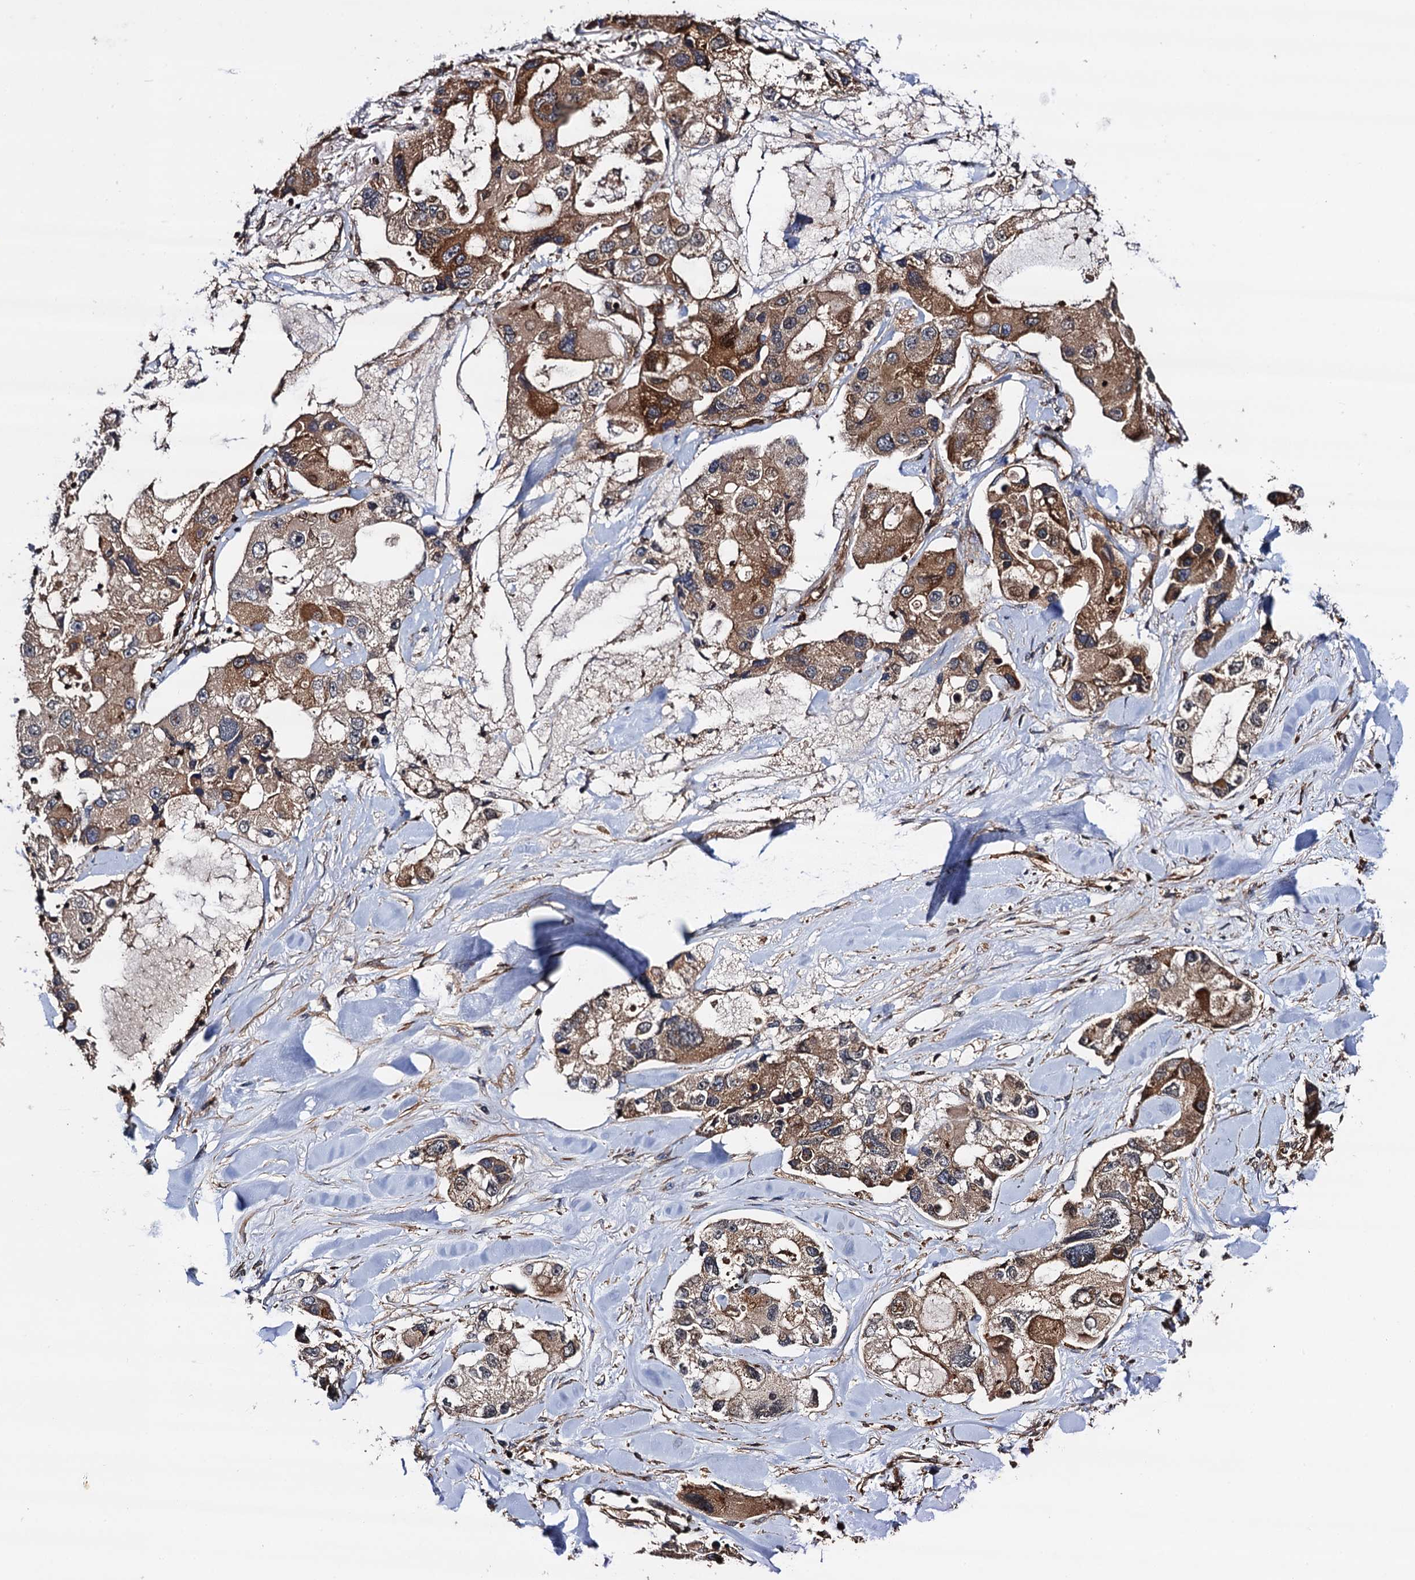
{"staining": {"intensity": "moderate", "quantity": ">75%", "location": "cytoplasmic/membranous"}, "tissue": "lung cancer", "cell_type": "Tumor cells", "image_type": "cancer", "snomed": [{"axis": "morphology", "description": "Adenocarcinoma, NOS"}, {"axis": "topography", "description": "Lung"}], "caption": "Human lung cancer (adenocarcinoma) stained for a protein (brown) demonstrates moderate cytoplasmic/membranous positive positivity in approximately >75% of tumor cells.", "gene": "BORA", "patient": {"sex": "female", "age": 54}}